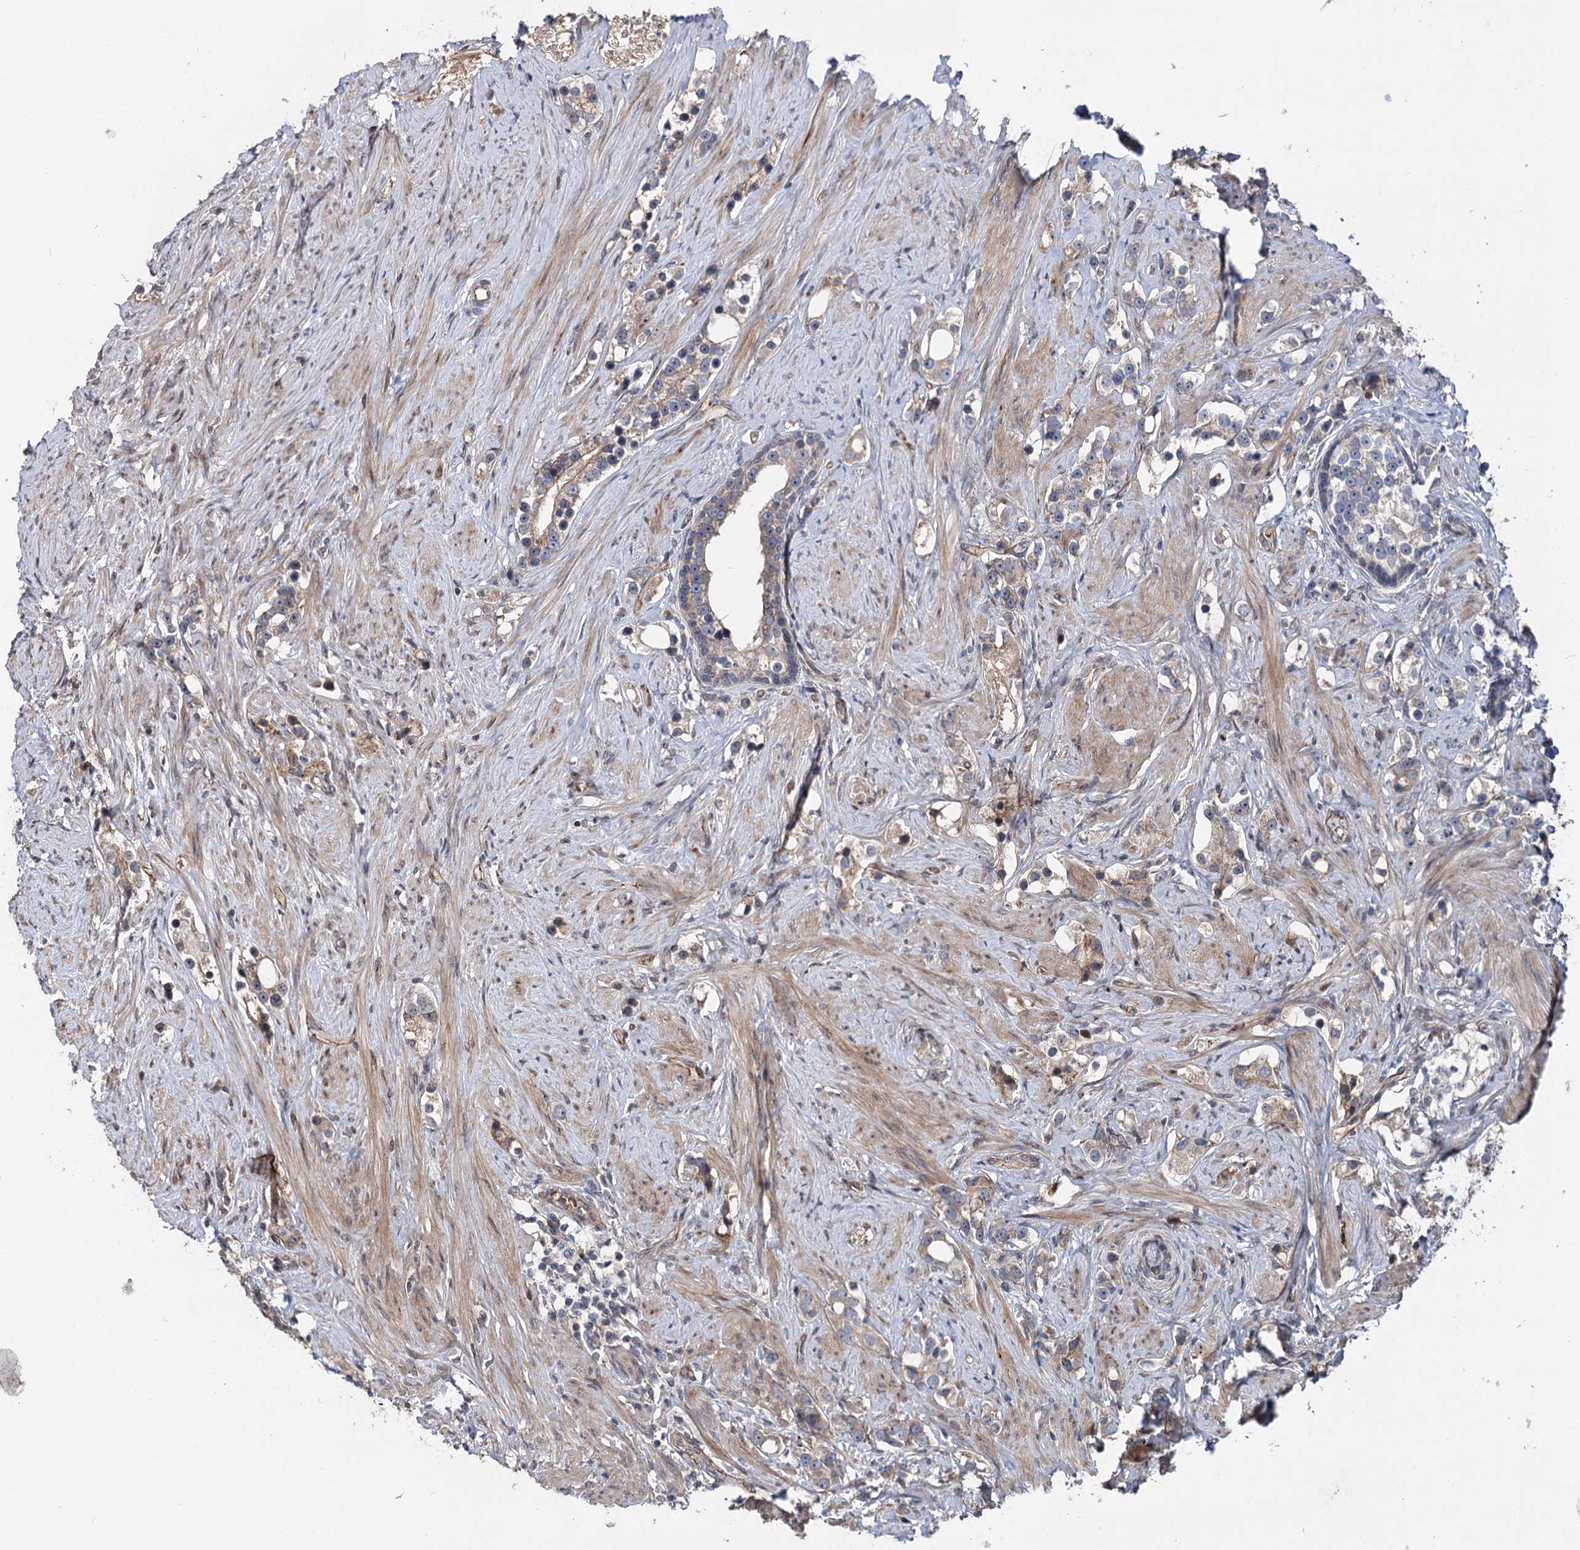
{"staining": {"intensity": "moderate", "quantity": ">75%", "location": "cytoplasmic/membranous"}, "tissue": "prostate cancer", "cell_type": "Tumor cells", "image_type": "cancer", "snomed": [{"axis": "morphology", "description": "Adenocarcinoma, High grade"}, {"axis": "topography", "description": "Prostate"}], "caption": "Human prostate adenocarcinoma (high-grade) stained with a brown dye shows moderate cytoplasmic/membranous positive positivity in approximately >75% of tumor cells.", "gene": "PTDSS2", "patient": {"sex": "male", "age": 63}}